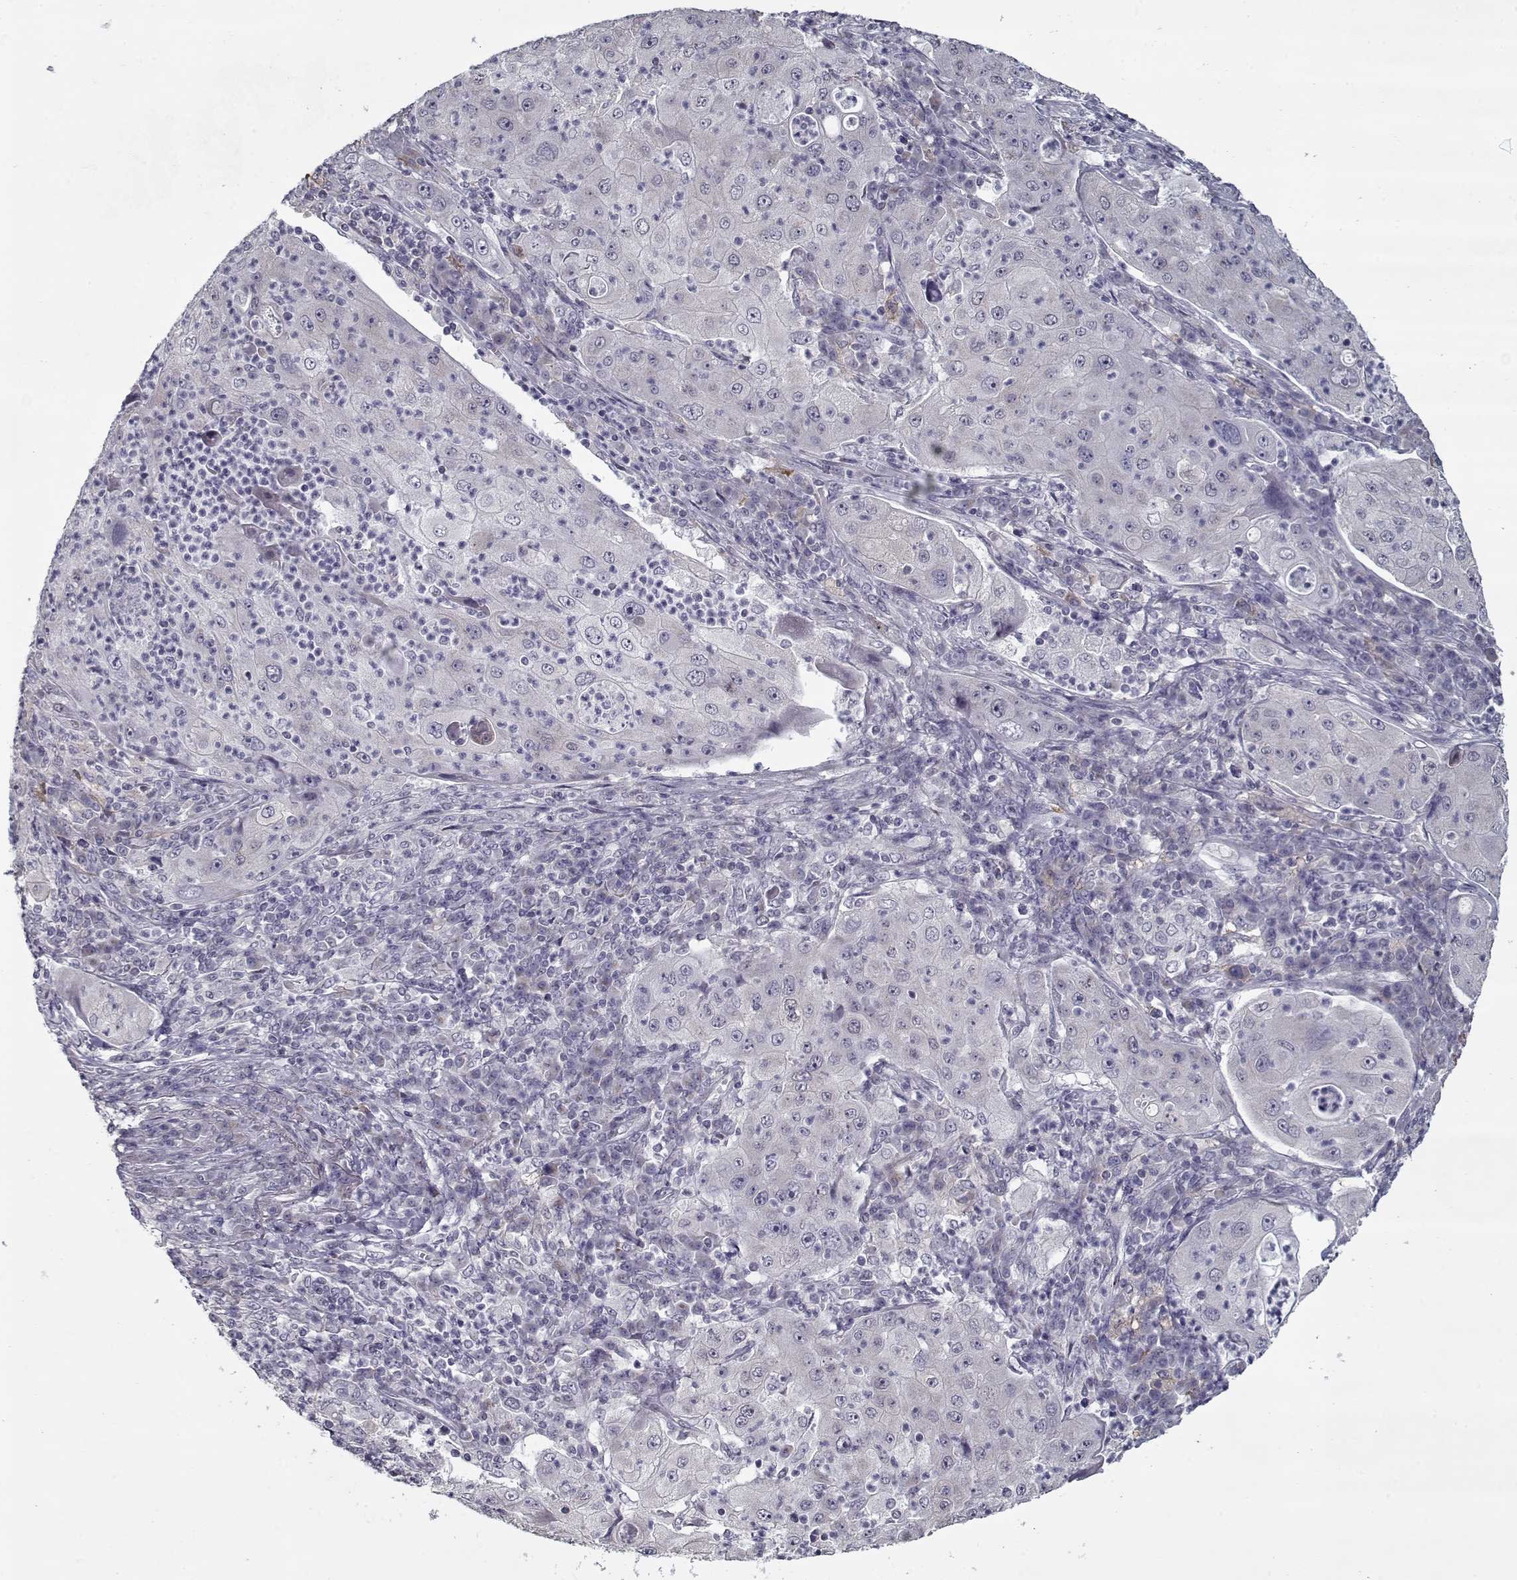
{"staining": {"intensity": "negative", "quantity": "none", "location": "none"}, "tissue": "lung cancer", "cell_type": "Tumor cells", "image_type": "cancer", "snomed": [{"axis": "morphology", "description": "Squamous cell carcinoma, NOS"}, {"axis": "topography", "description": "Lung"}], "caption": "Tumor cells show no significant protein expression in lung squamous cell carcinoma.", "gene": "SEC16B", "patient": {"sex": "female", "age": 59}}